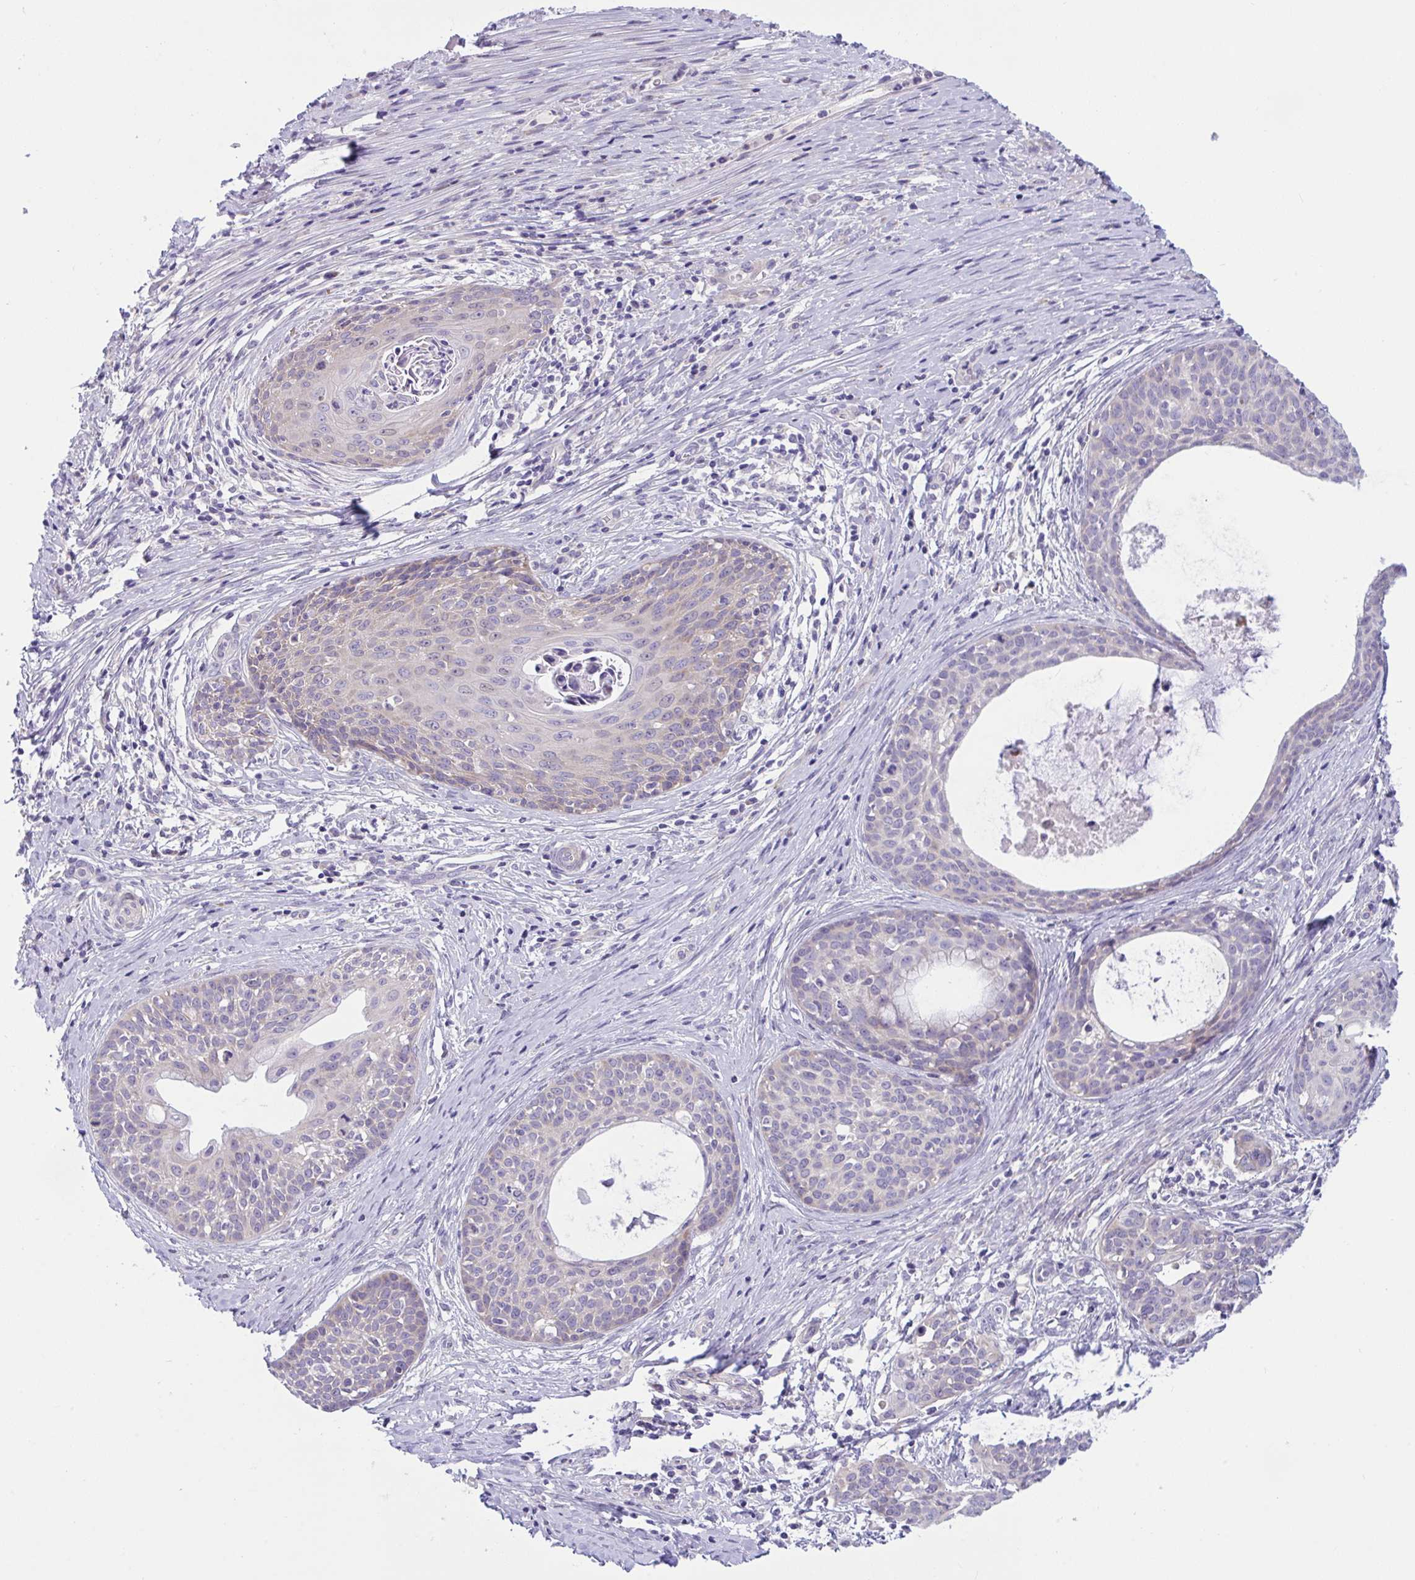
{"staining": {"intensity": "negative", "quantity": "none", "location": "none"}, "tissue": "cervical cancer", "cell_type": "Tumor cells", "image_type": "cancer", "snomed": [{"axis": "morphology", "description": "Squamous cell carcinoma, NOS"}, {"axis": "morphology", "description": "Adenocarcinoma, NOS"}, {"axis": "topography", "description": "Cervix"}], "caption": "Cervical cancer stained for a protein using immunohistochemistry (IHC) displays no positivity tumor cells.", "gene": "DTX3", "patient": {"sex": "female", "age": 52}}